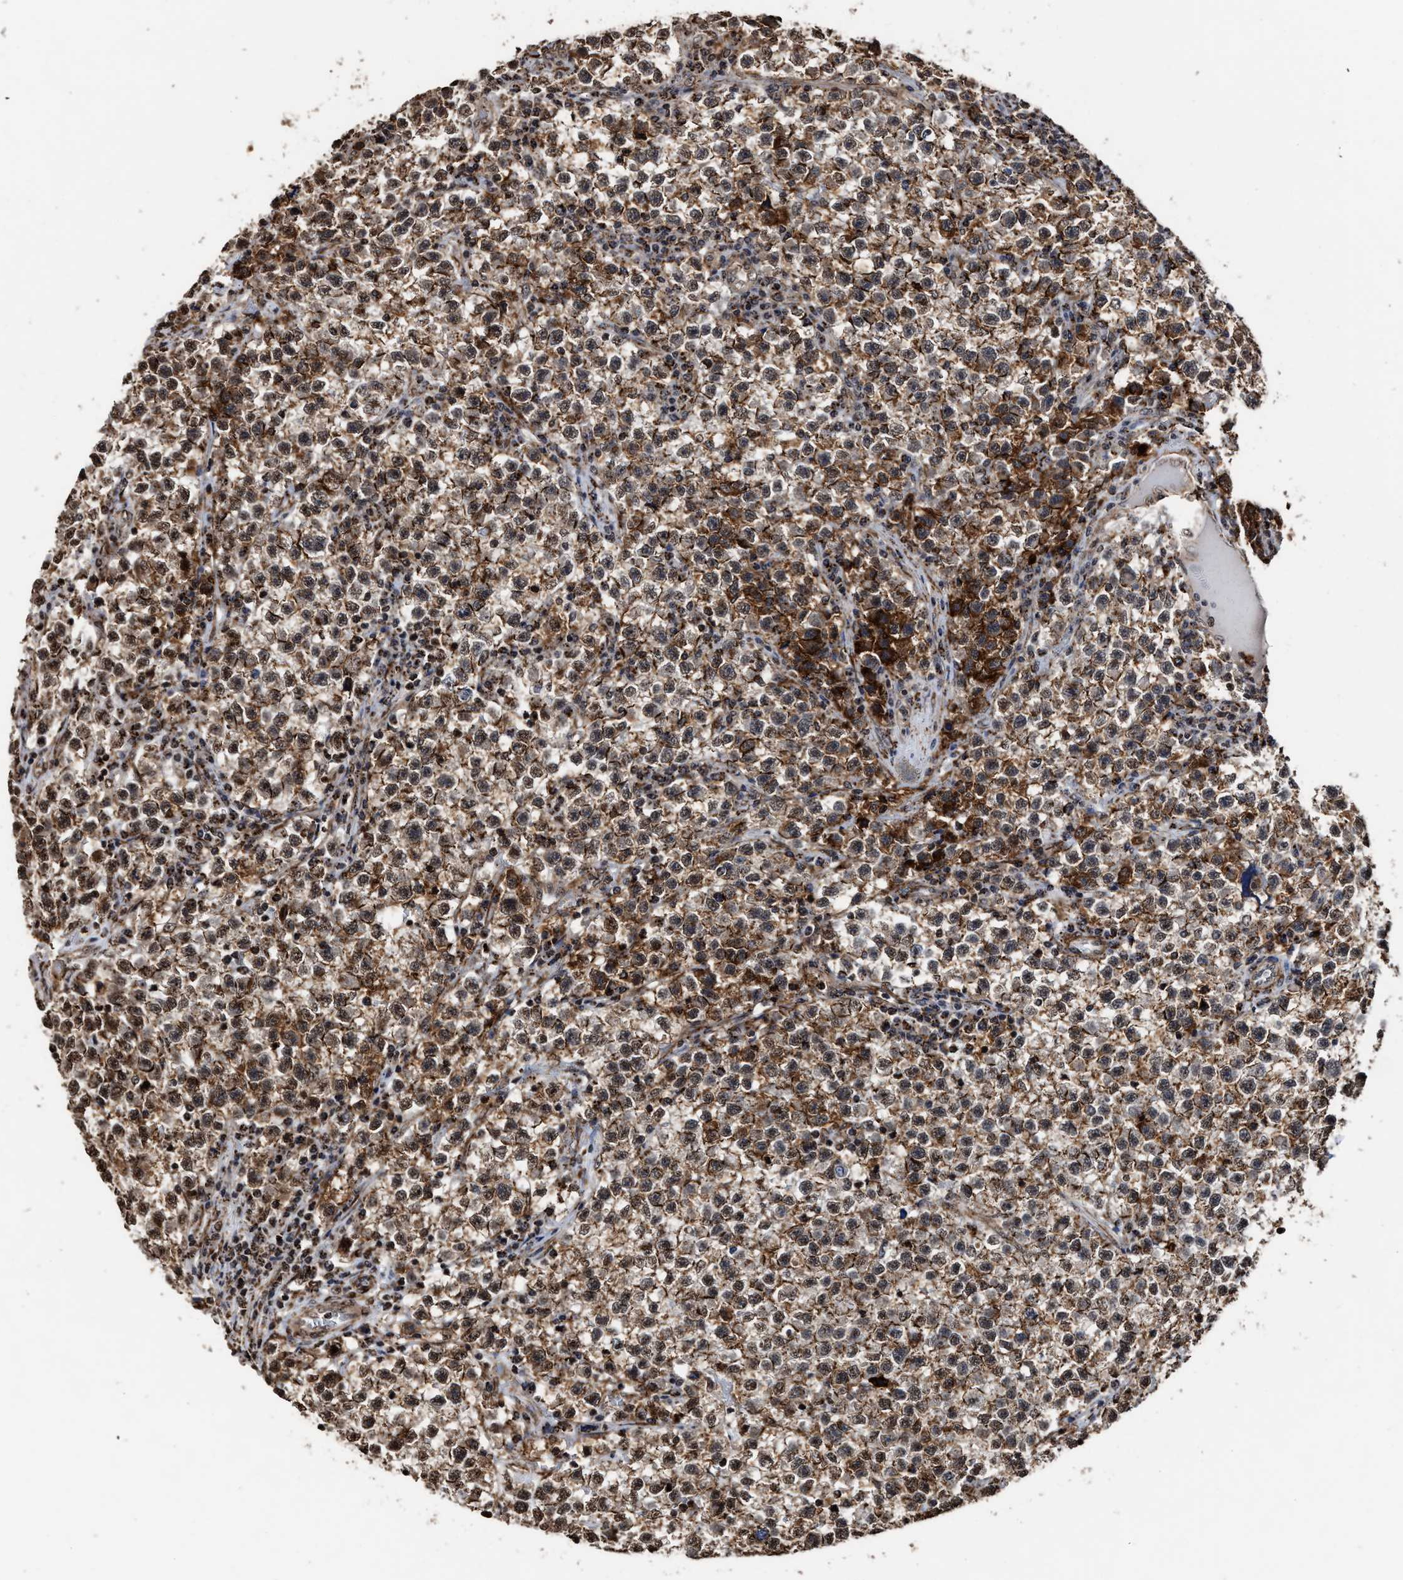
{"staining": {"intensity": "moderate", "quantity": ">75%", "location": "cytoplasmic/membranous,nuclear"}, "tissue": "testis cancer", "cell_type": "Tumor cells", "image_type": "cancer", "snomed": [{"axis": "morphology", "description": "Seminoma, NOS"}, {"axis": "topography", "description": "Testis"}], "caption": "A micrograph of human testis cancer stained for a protein demonstrates moderate cytoplasmic/membranous and nuclear brown staining in tumor cells. (DAB (3,3'-diaminobenzidine) = brown stain, brightfield microscopy at high magnification).", "gene": "SEPTIN2", "patient": {"sex": "male", "age": 22}}